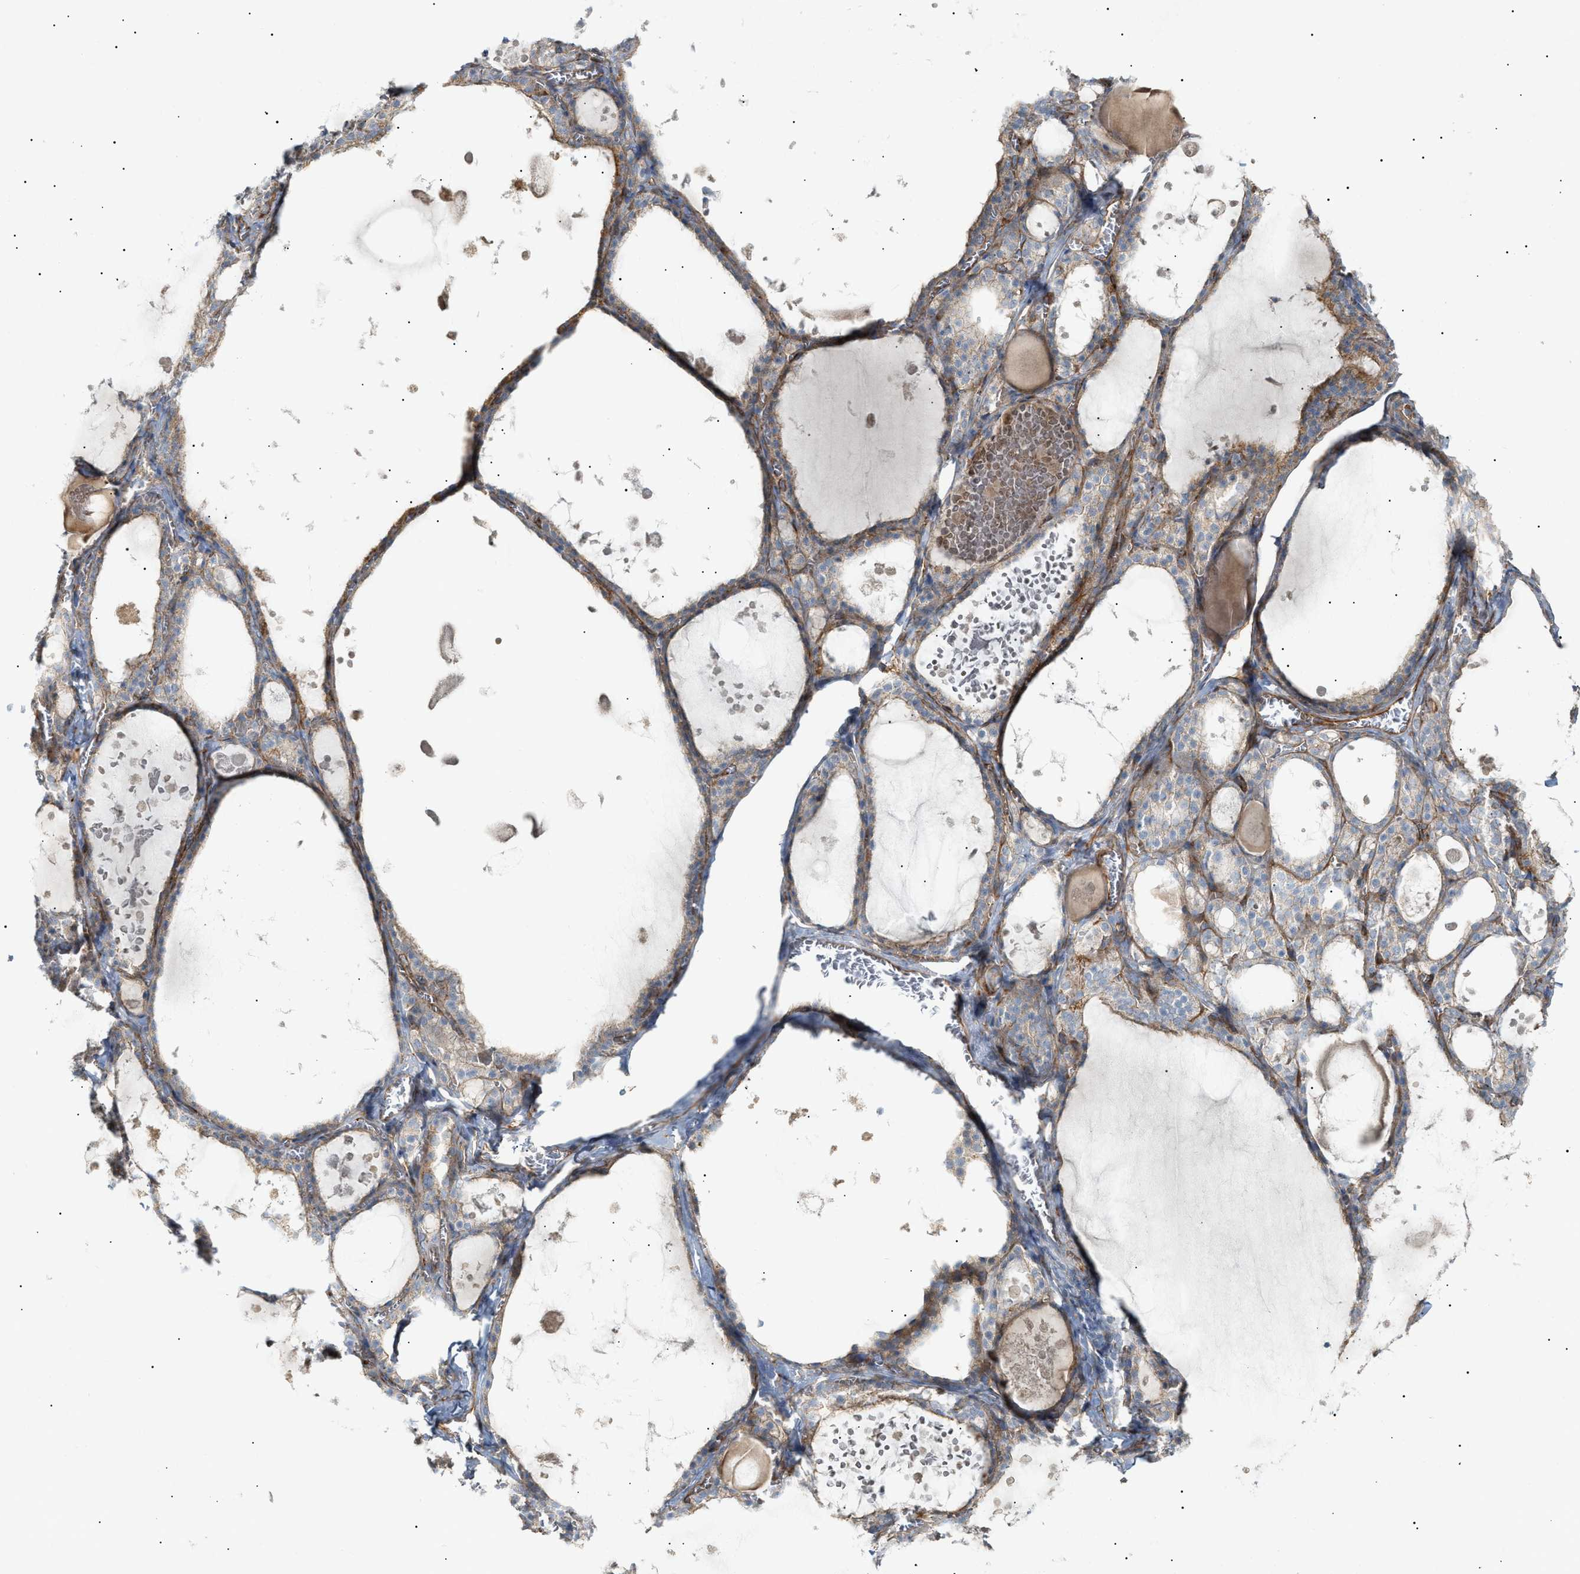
{"staining": {"intensity": "moderate", "quantity": "25%-75%", "location": "cytoplasmic/membranous"}, "tissue": "thyroid gland", "cell_type": "Glandular cells", "image_type": "normal", "snomed": [{"axis": "morphology", "description": "Normal tissue, NOS"}, {"axis": "topography", "description": "Thyroid gland"}], "caption": "A high-resolution micrograph shows immunohistochemistry (IHC) staining of unremarkable thyroid gland, which displays moderate cytoplasmic/membranous staining in approximately 25%-75% of glandular cells.", "gene": "ZFHX2", "patient": {"sex": "male", "age": 56}}